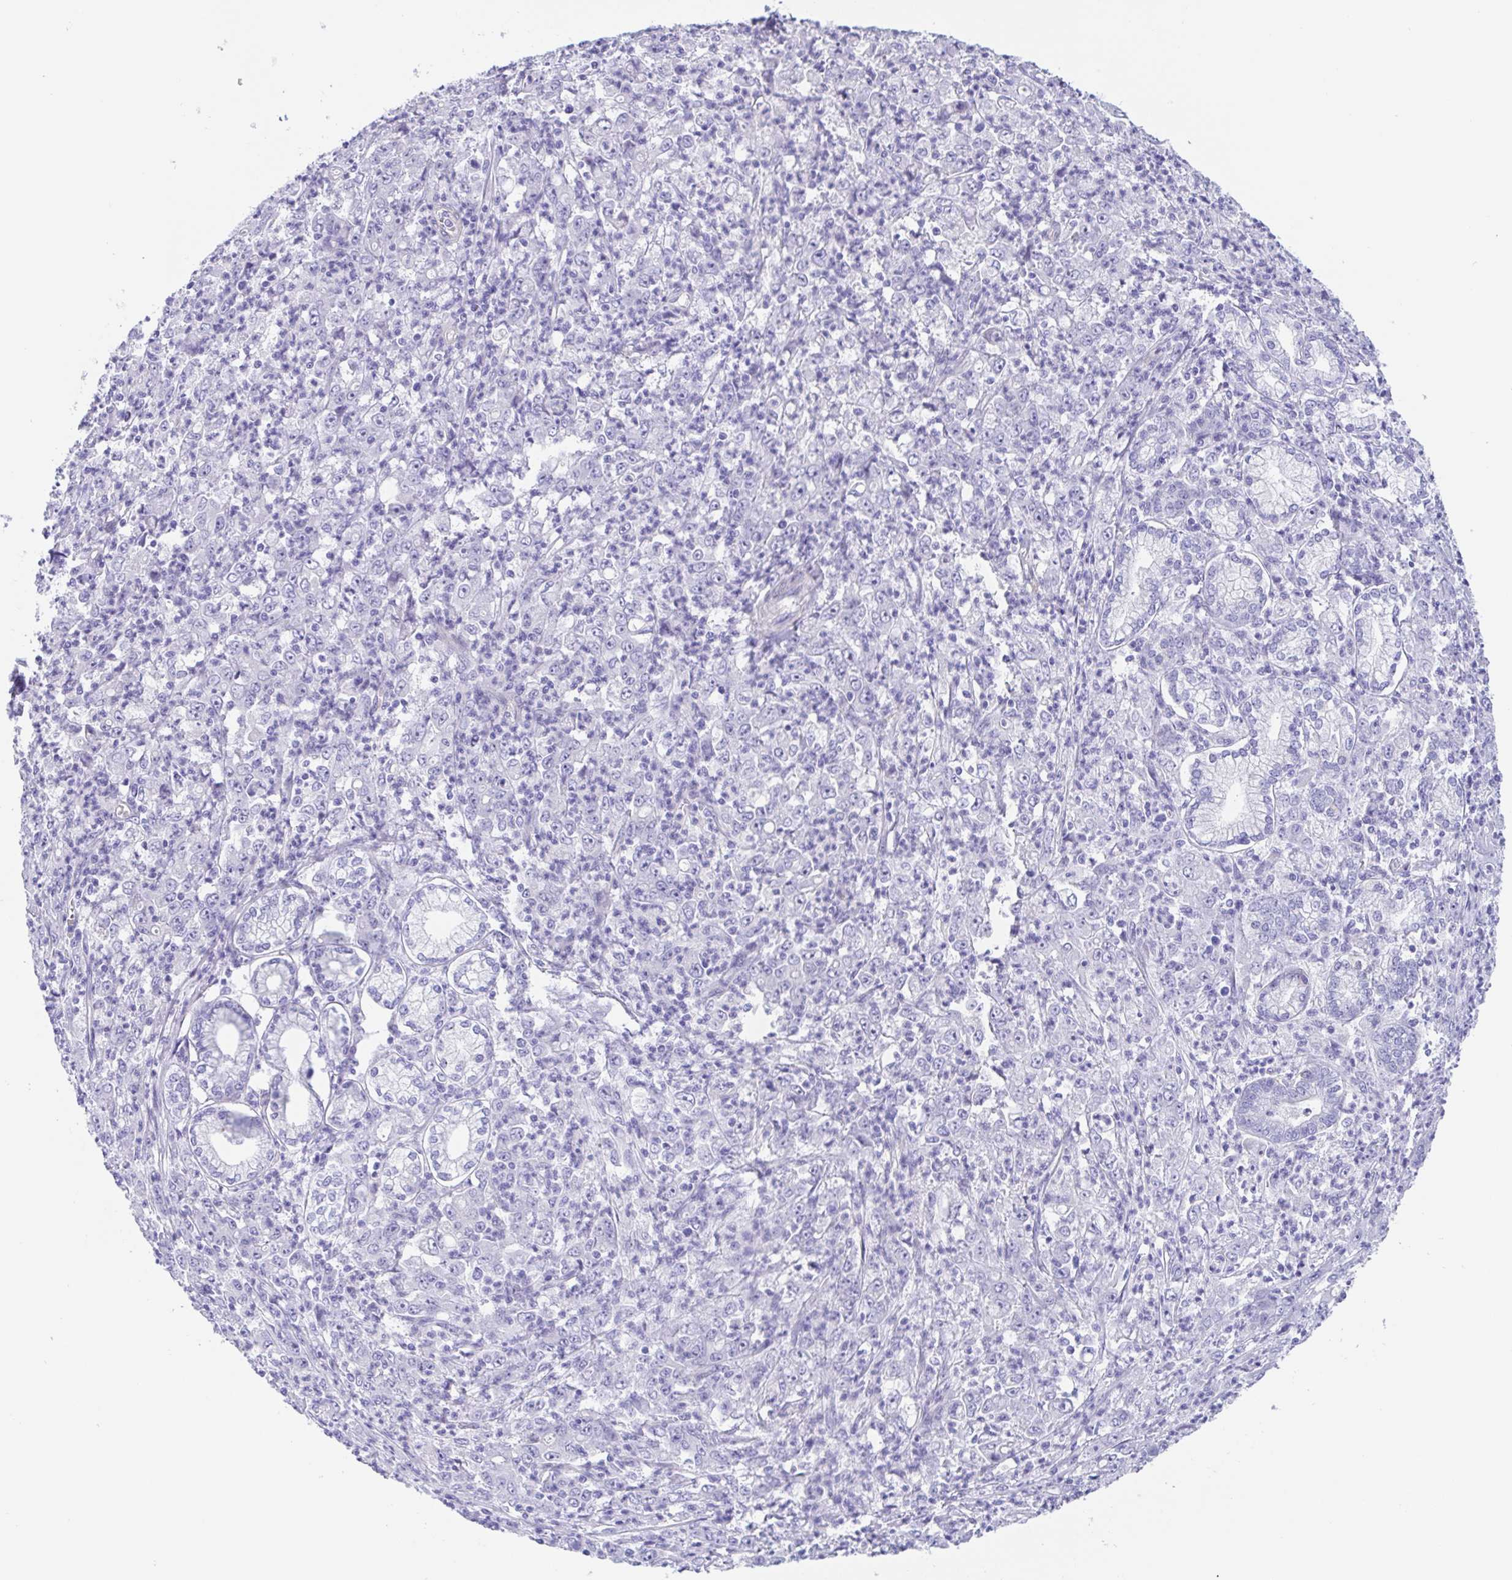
{"staining": {"intensity": "negative", "quantity": "none", "location": "none"}, "tissue": "stomach cancer", "cell_type": "Tumor cells", "image_type": "cancer", "snomed": [{"axis": "morphology", "description": "Adenocarcinoma, NOS"}, {"axis": "topography", "description": "Stomach, lower"}], "caption": "Tumor cells are negative for brown protein staining in stomach cancer.", "gene": "MUCL3", "patient": {"sex": "female", "age": 71}}